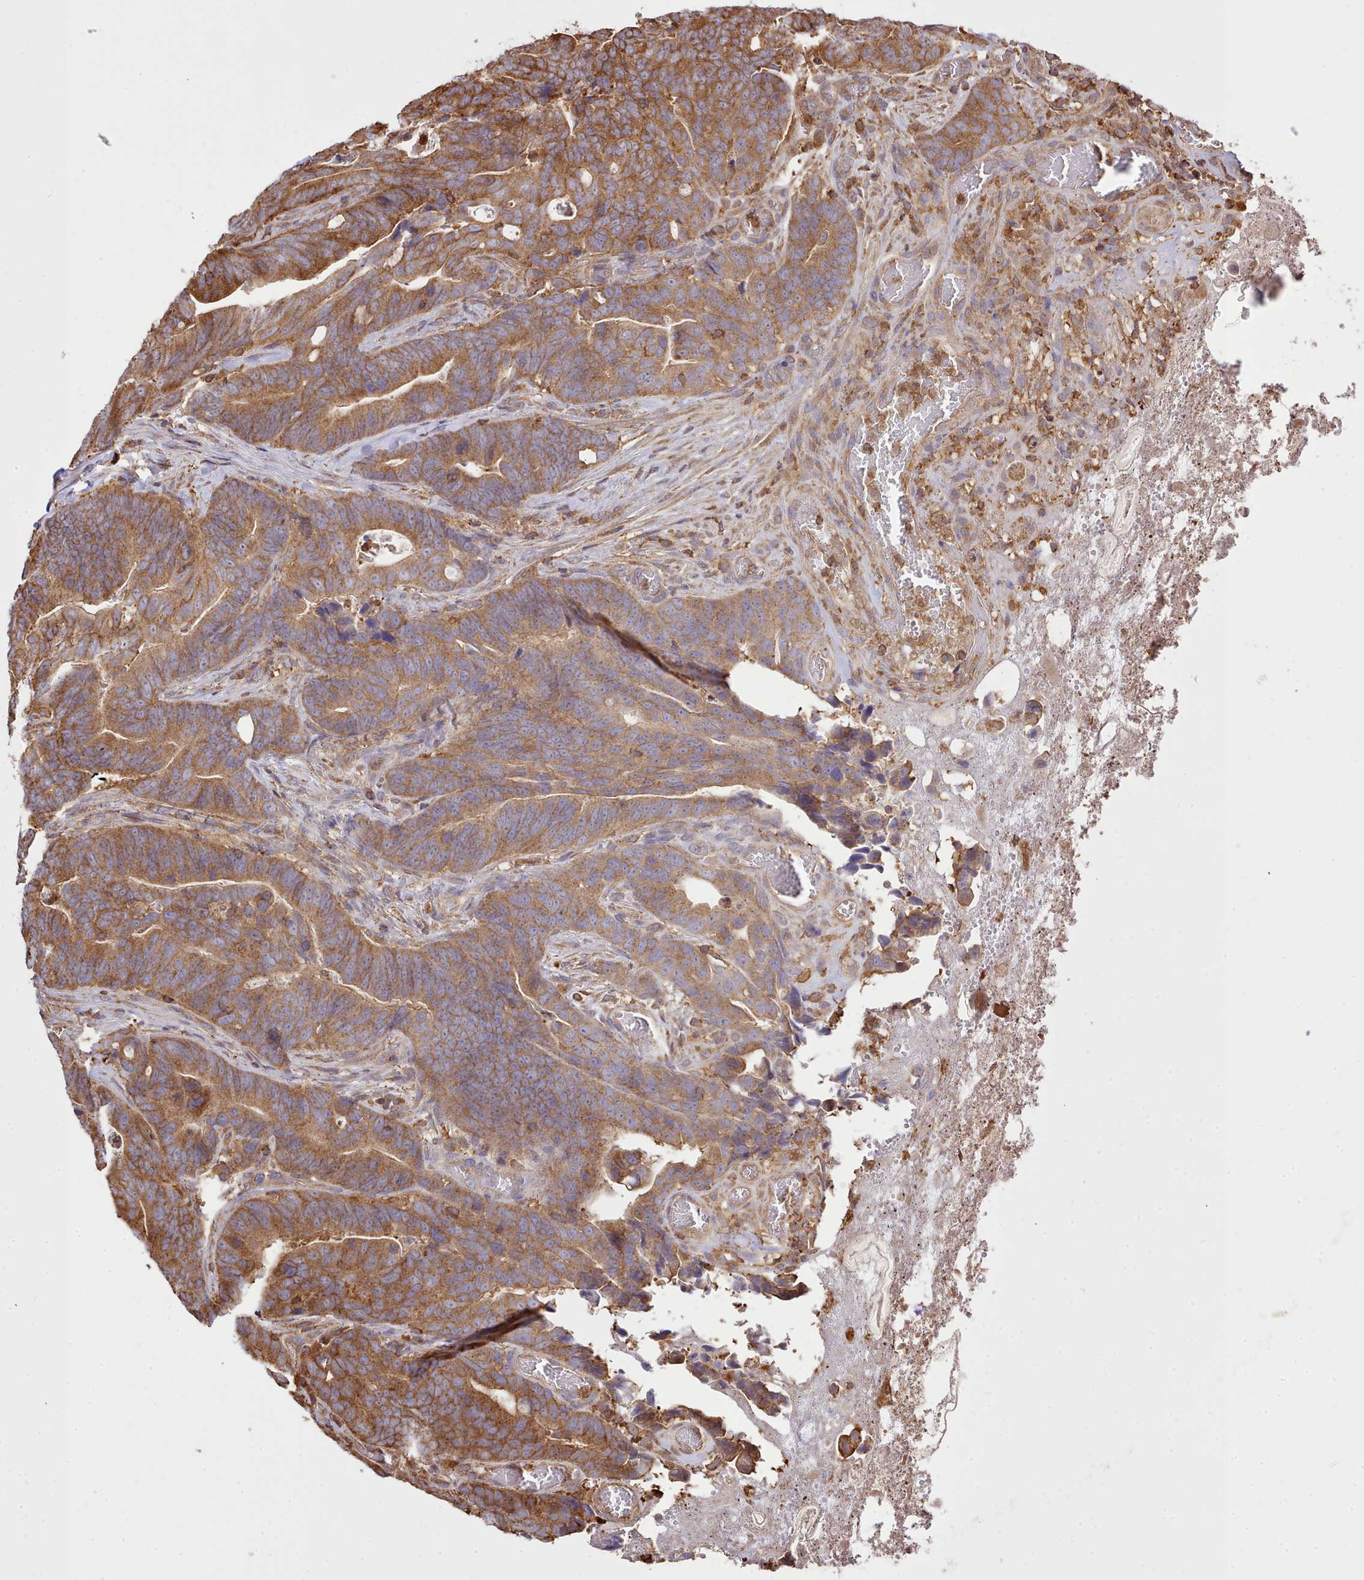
{"staining": {"intensity": "moderate", "quantity": ">75%", "location": "cytoplasmic/membranous"}, "tissue": "colorectal cancer", "cell_type": "Tumor cells", "image_type": "cancer", "snomed": [{"axis": "morphology", "description": "Adenocarcinoma, NOS"}, {"axis": "topography", "description": "Colon"}], "caption": "Colorectal adenocarcinoma stained with a protein marker shows moderate staining in tumor cells.", "gene": "CAPZA1", "patient": {"sex": "female", "age": 82}}